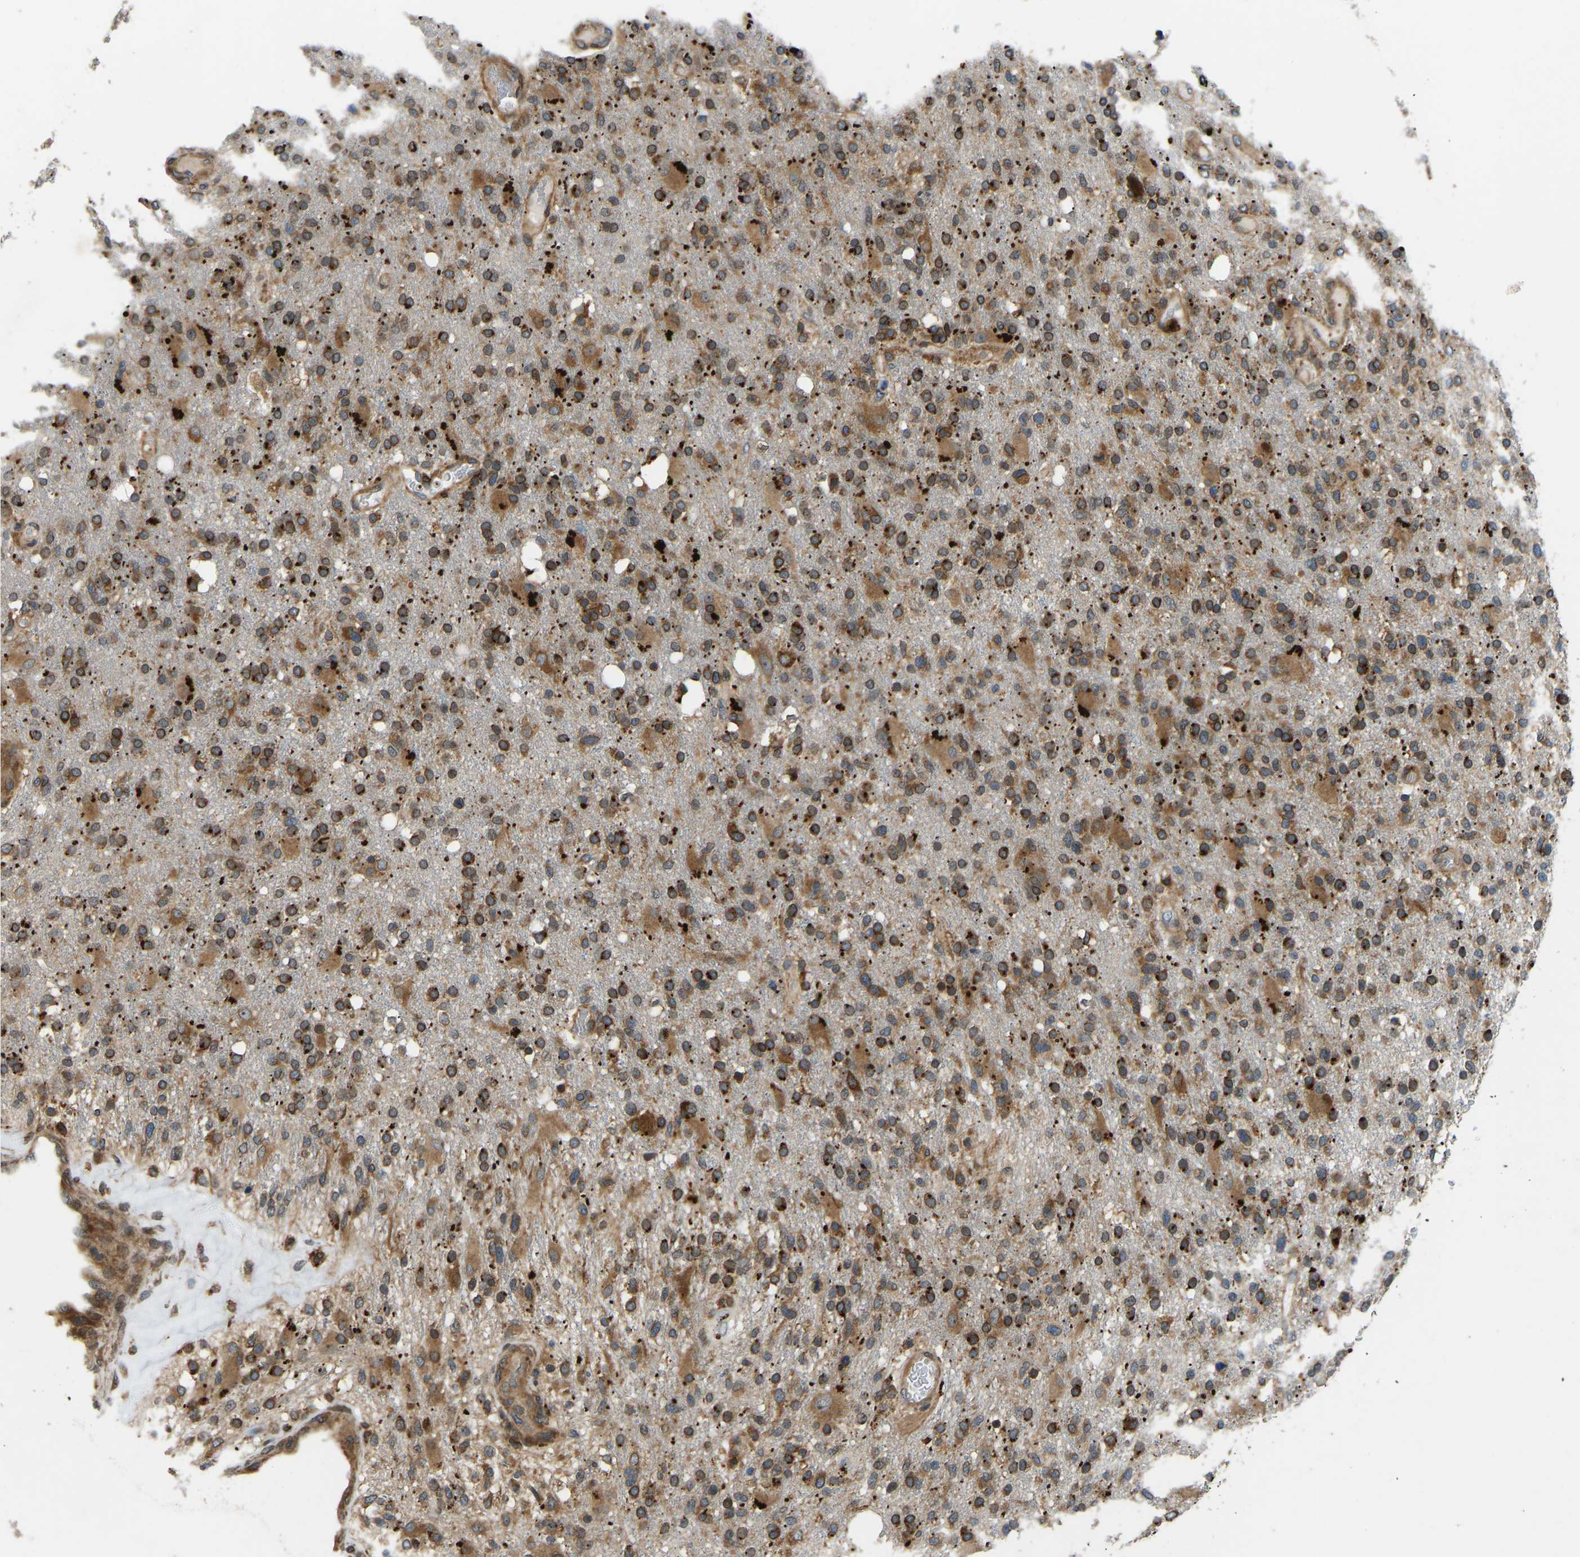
{"staining": {"intensity": "strong", "quantity": ">75%", "location": "cytoplasmic/membranous"}, "tissue": "glioma", "cell_type": "Tumor cells", "image_type": "cancer", "snomed": [{"axis": "morphology", "description": "Glioma, malignant, High grade"}, {"axis": "topography", "description": "Brain"}], "caption": "High-magnification brightfield microscopy of glioma stained with DAB (brown) and counterstained with hematoxylin (blue). tumor cells exhibit strong cytoplasmic/membranous expression is seen in approximately>75% of cells. (DAB (3,3'-diaminobenzidine) IHC, brown staining for protein, blue staining for nuclei).", "gene": "OS9", "patient": {"sex": "male", "age": 72}}